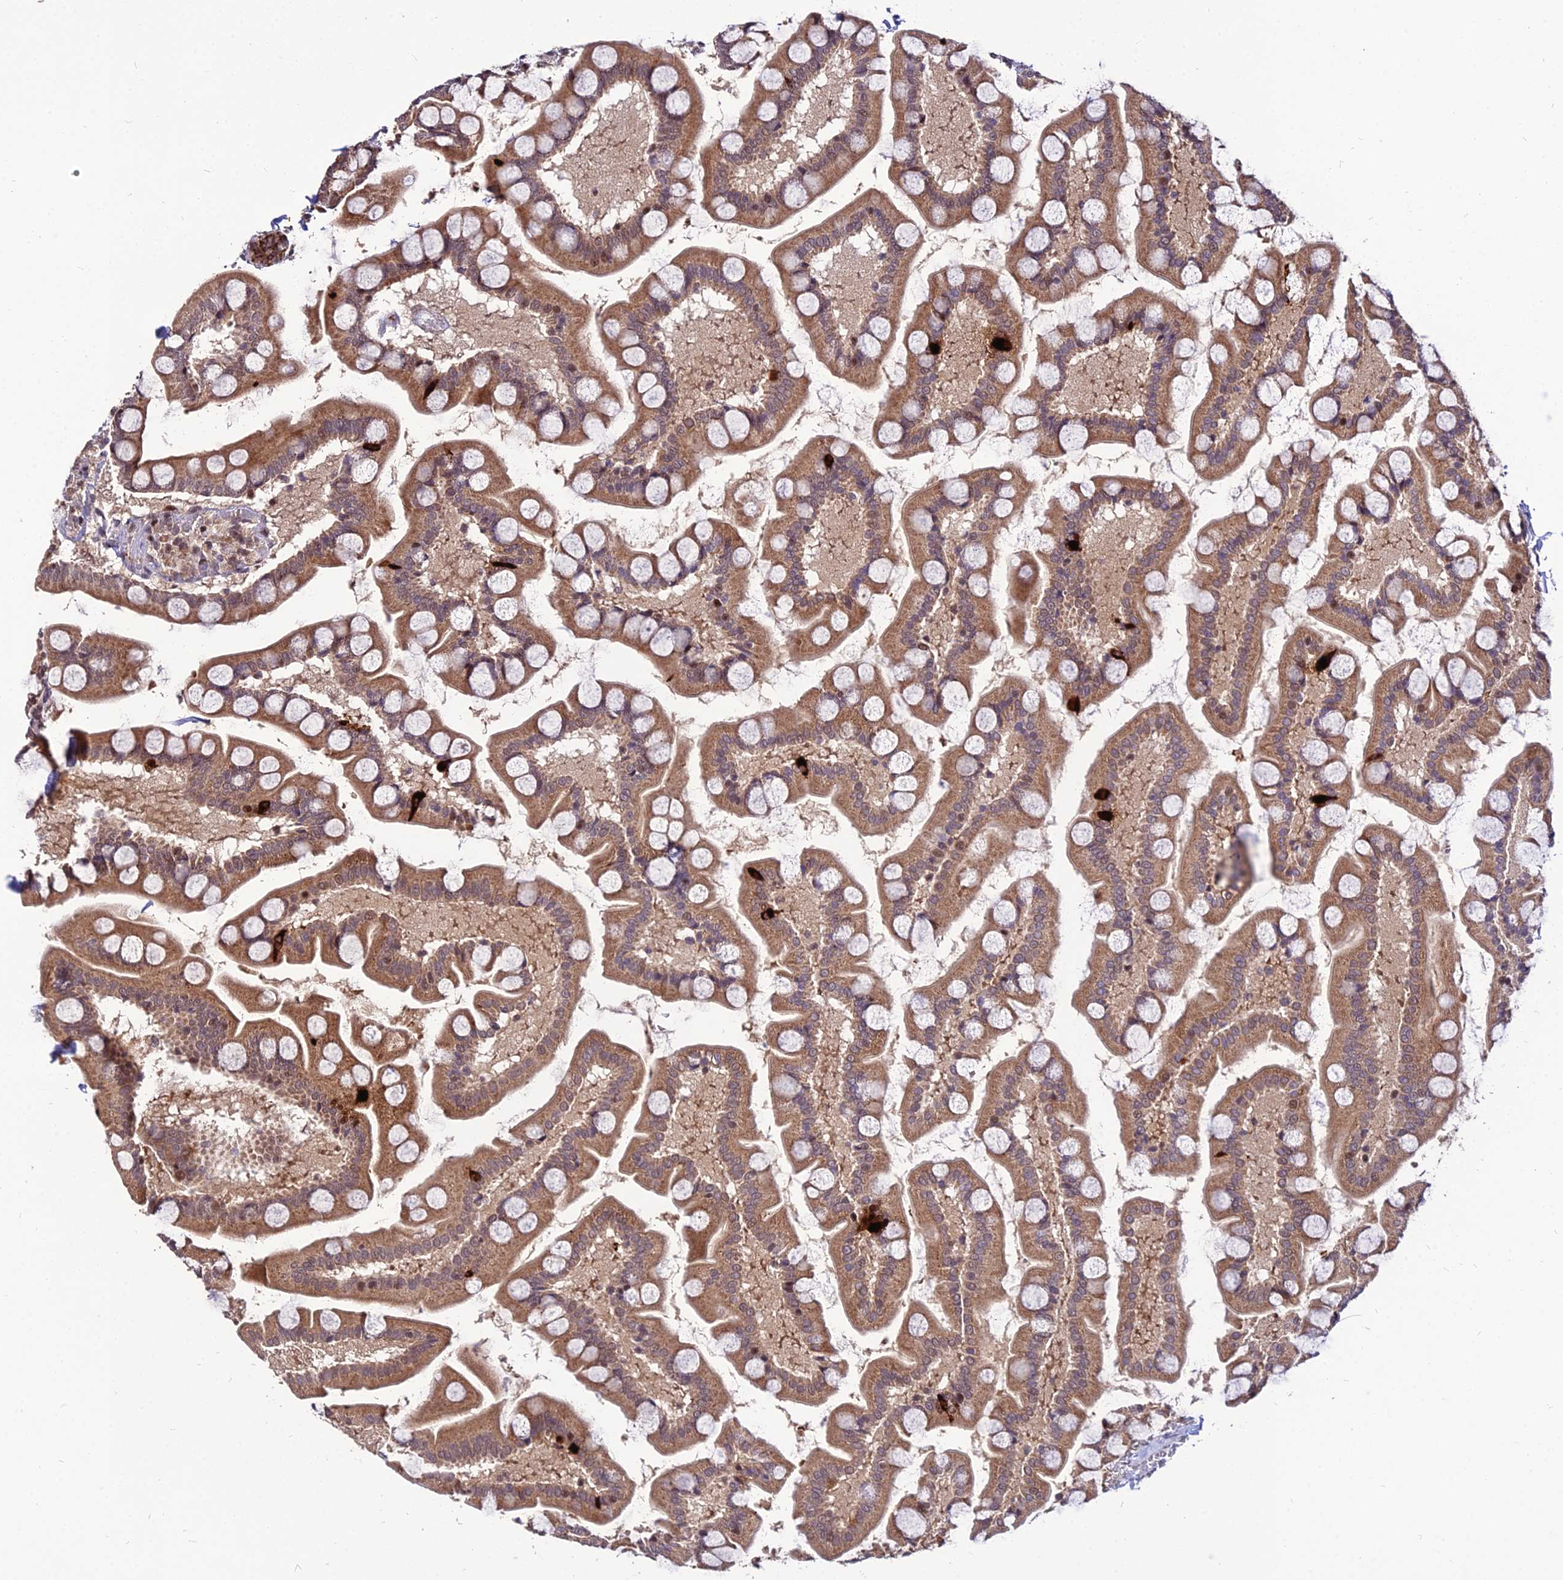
{"staining": {"intensity": "moderate", "quantity": ">75%", "location": "cytoplasmic/membranous"}, "tissue": "small intestine", "cell_type": "Glandular cells", "image_type": "normal", "snomed": [{"axis": "morphology", "description": "Normal tissue, NOS"}, {"axis": "topography", "description": "Small intestine"}], "caption": "Glandular cells show medium levels of moderate cytoplasmic/membranous positivity in approximately >75% of cells in normal small intestine. The staining is performed using DAB brown chromogen to label protein expression. The nuclei are counter-stained blue using hematoxylin.", "gene": "CIB3", "patient": {"sex": "male", "age": 41}}